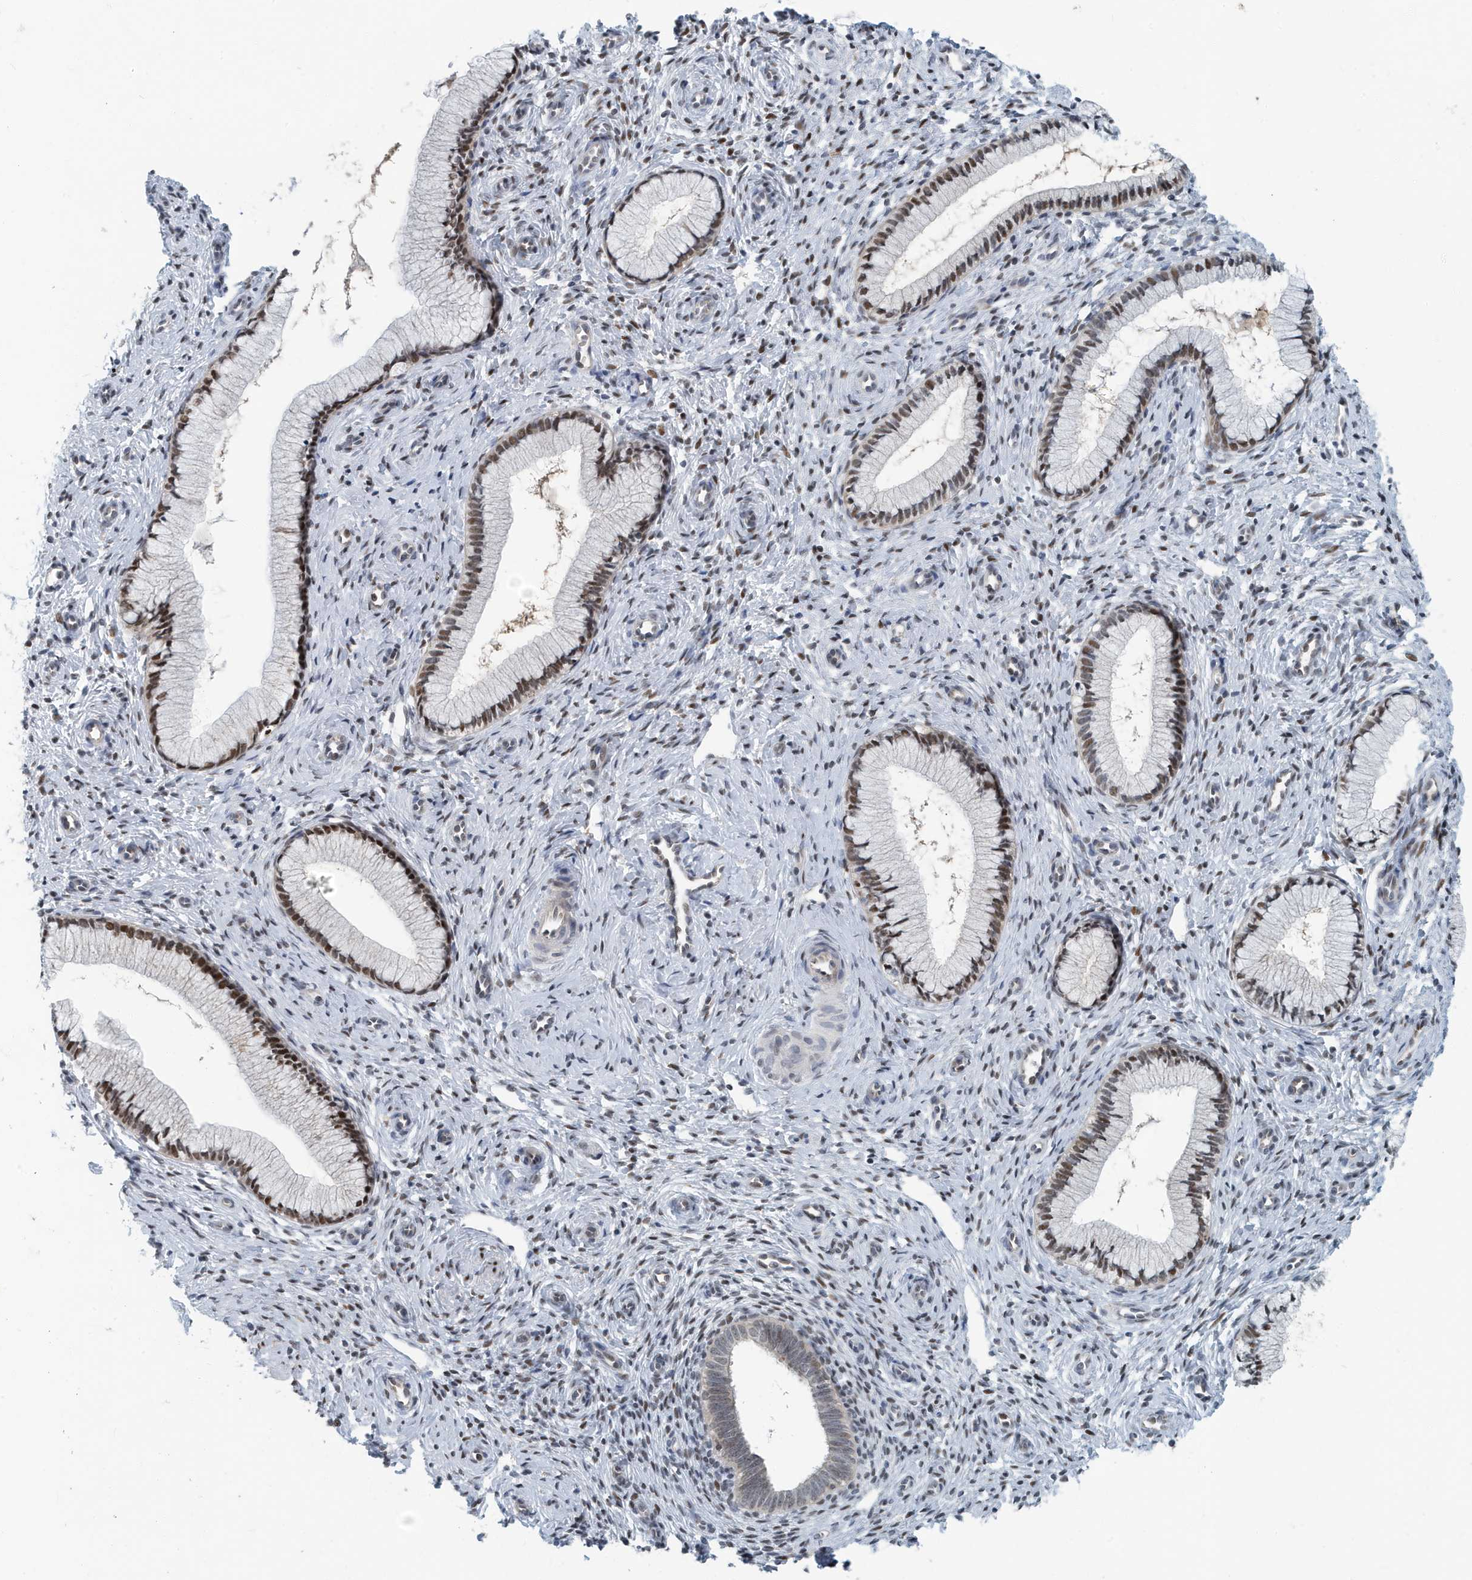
{"staining": {"intensity": "moderate", "quantity": ">75%", "location": "nuclear"}, "tissue": "cervix", "cell_type": "Glandular cells", "image_type": "normal", "snomed": [{"axis": "morphology", "description": "Normal tissue, NOS"}, {"axis": "topography", "description": "Cervix"}], "caption": "Glandular cells show medium levels of moderate nuclear expression in approximately >75% of cells in normal human cervix.", "gene": "KIF15", "patient": {"sex": "female", "age": 27}}